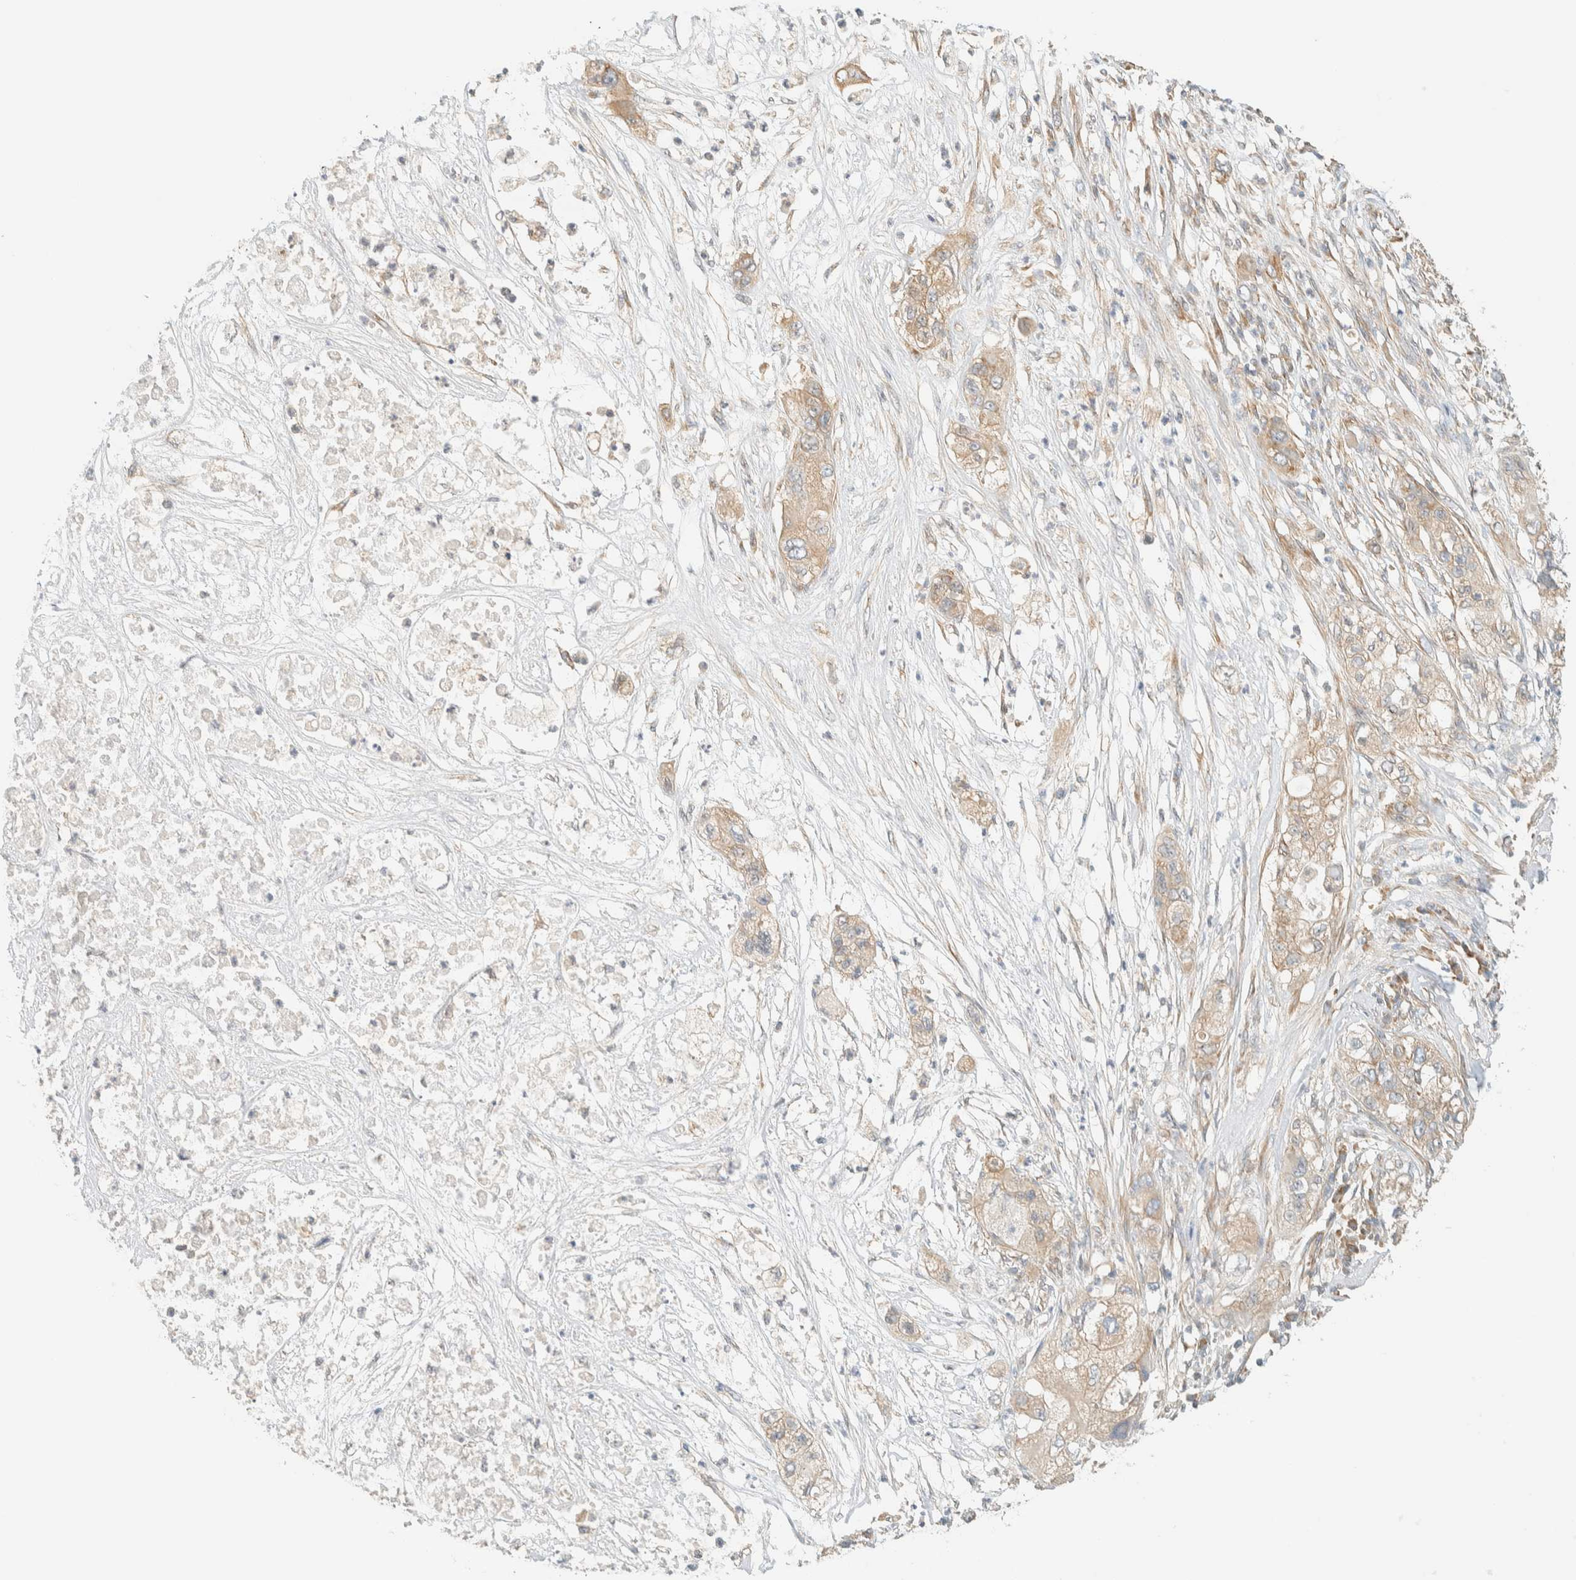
{"staining": {"intensity": "weak", "quantity": "<25%", "location": "cytoplasmic/membranous"}, "tissue": "pancreatic cancer", "cell_type": "Tumor cells", "image_type": "cancer", "snomed": [{"axis": "morphology", "description": "Adenocarcinoma, NOS"}, {"axis": "topography", "description": "Pancreas"}], "caption": "Immunohistochemical staining of human pancreatic adenocarcinoma reveals no significant positivity in tumor cells.", "gene": "LIMA1", "patient": {"sex": "female", "age": 78}}